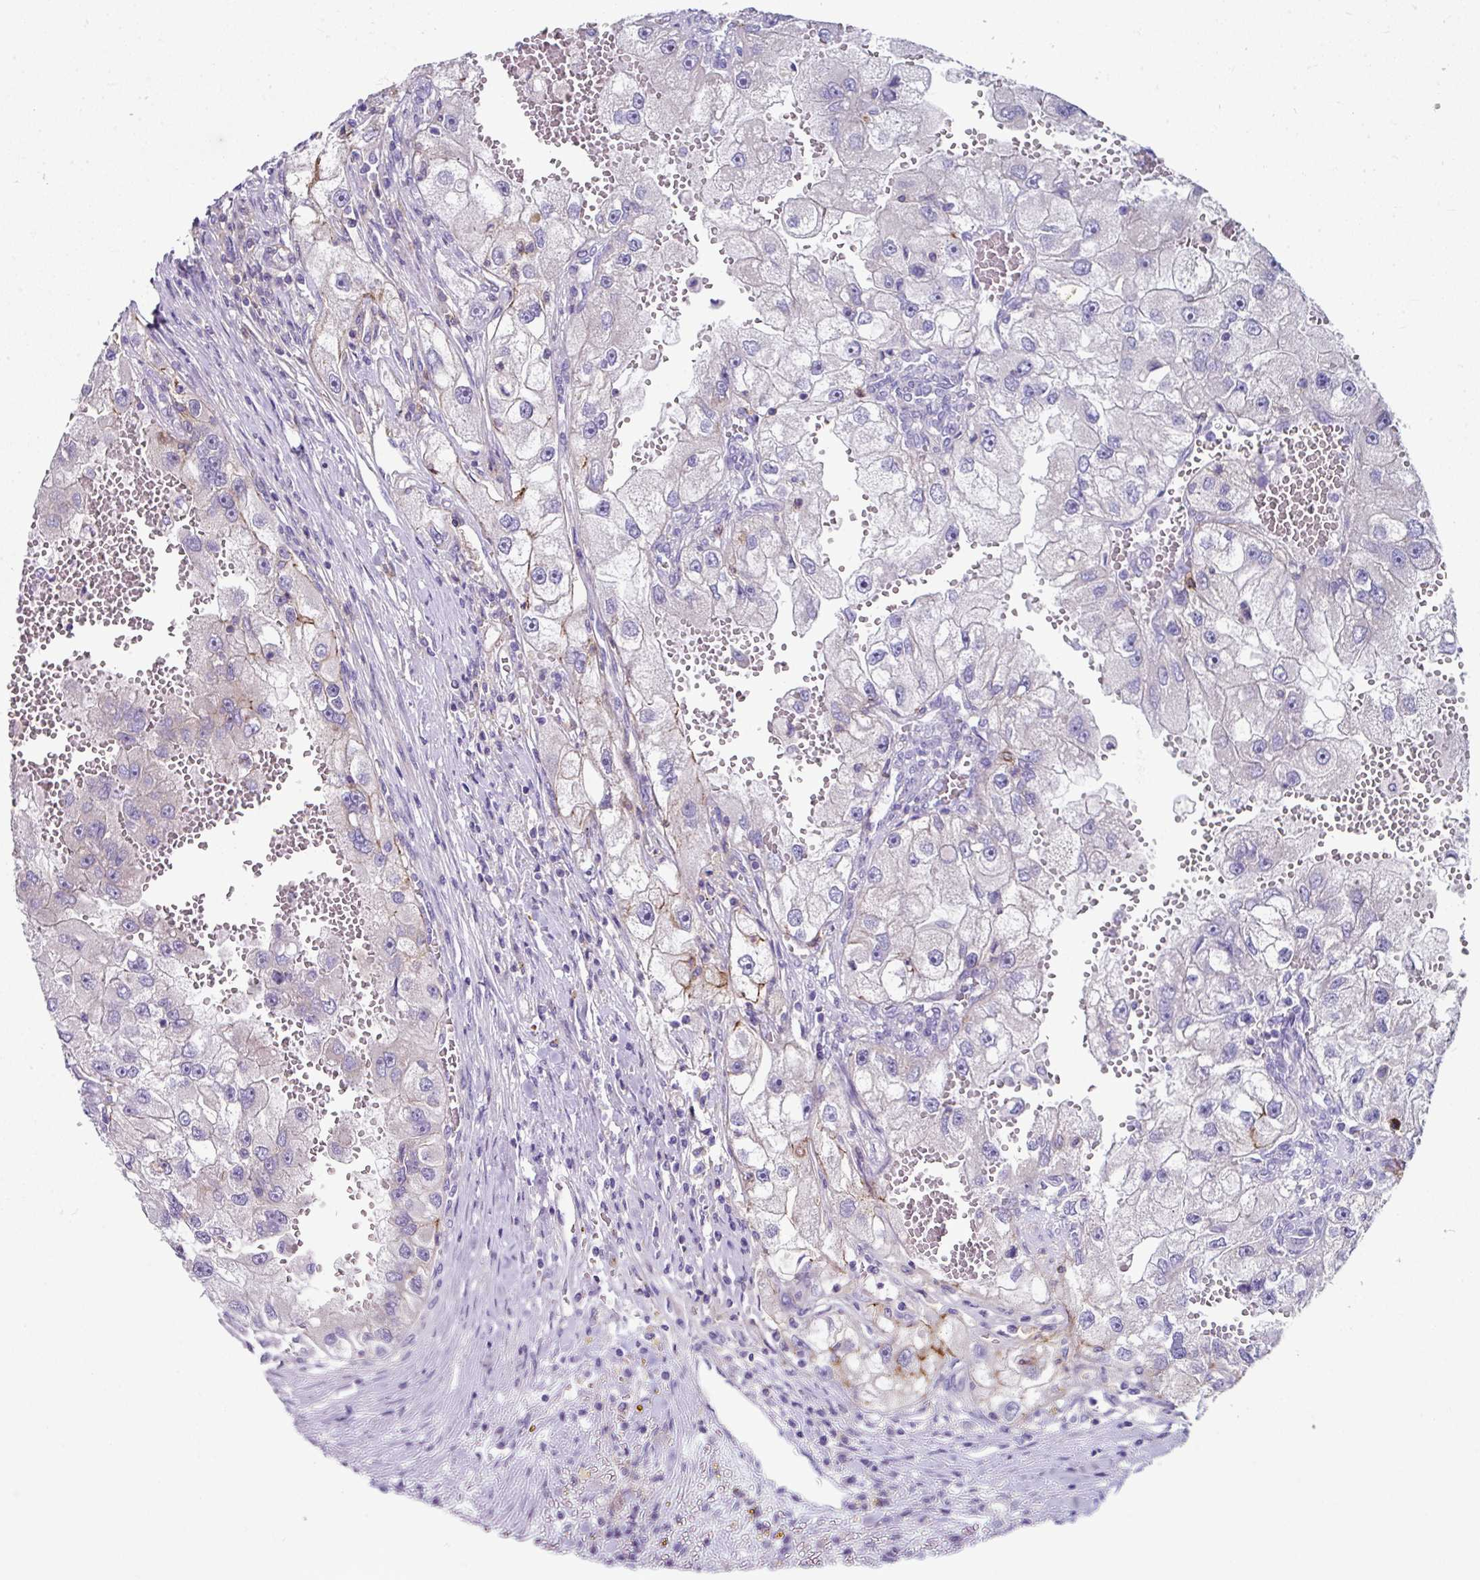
{"staining": {"intensity": "weak", "quantity": "<25%", "location": "cytoplasmic/membranous"}, "tissue": "renal cancer", "cell_type": "Tumor cells", "image_type": "cancer", "snomed": [{"axis": "morphology", "description": "Adenocarcinoma, NOS"}, {"axis": "topography", "description": "Kidney"}], "caption": "Immunohistochemistry (IHC) histopathology image of neoplastic tissue: renal cancer (adenocarcinoma) stained with DAB demonstrates no significant protein expression in tumor cells.", "gene": "CLDN1", "patient": {"sex": "male", "age": 63}}